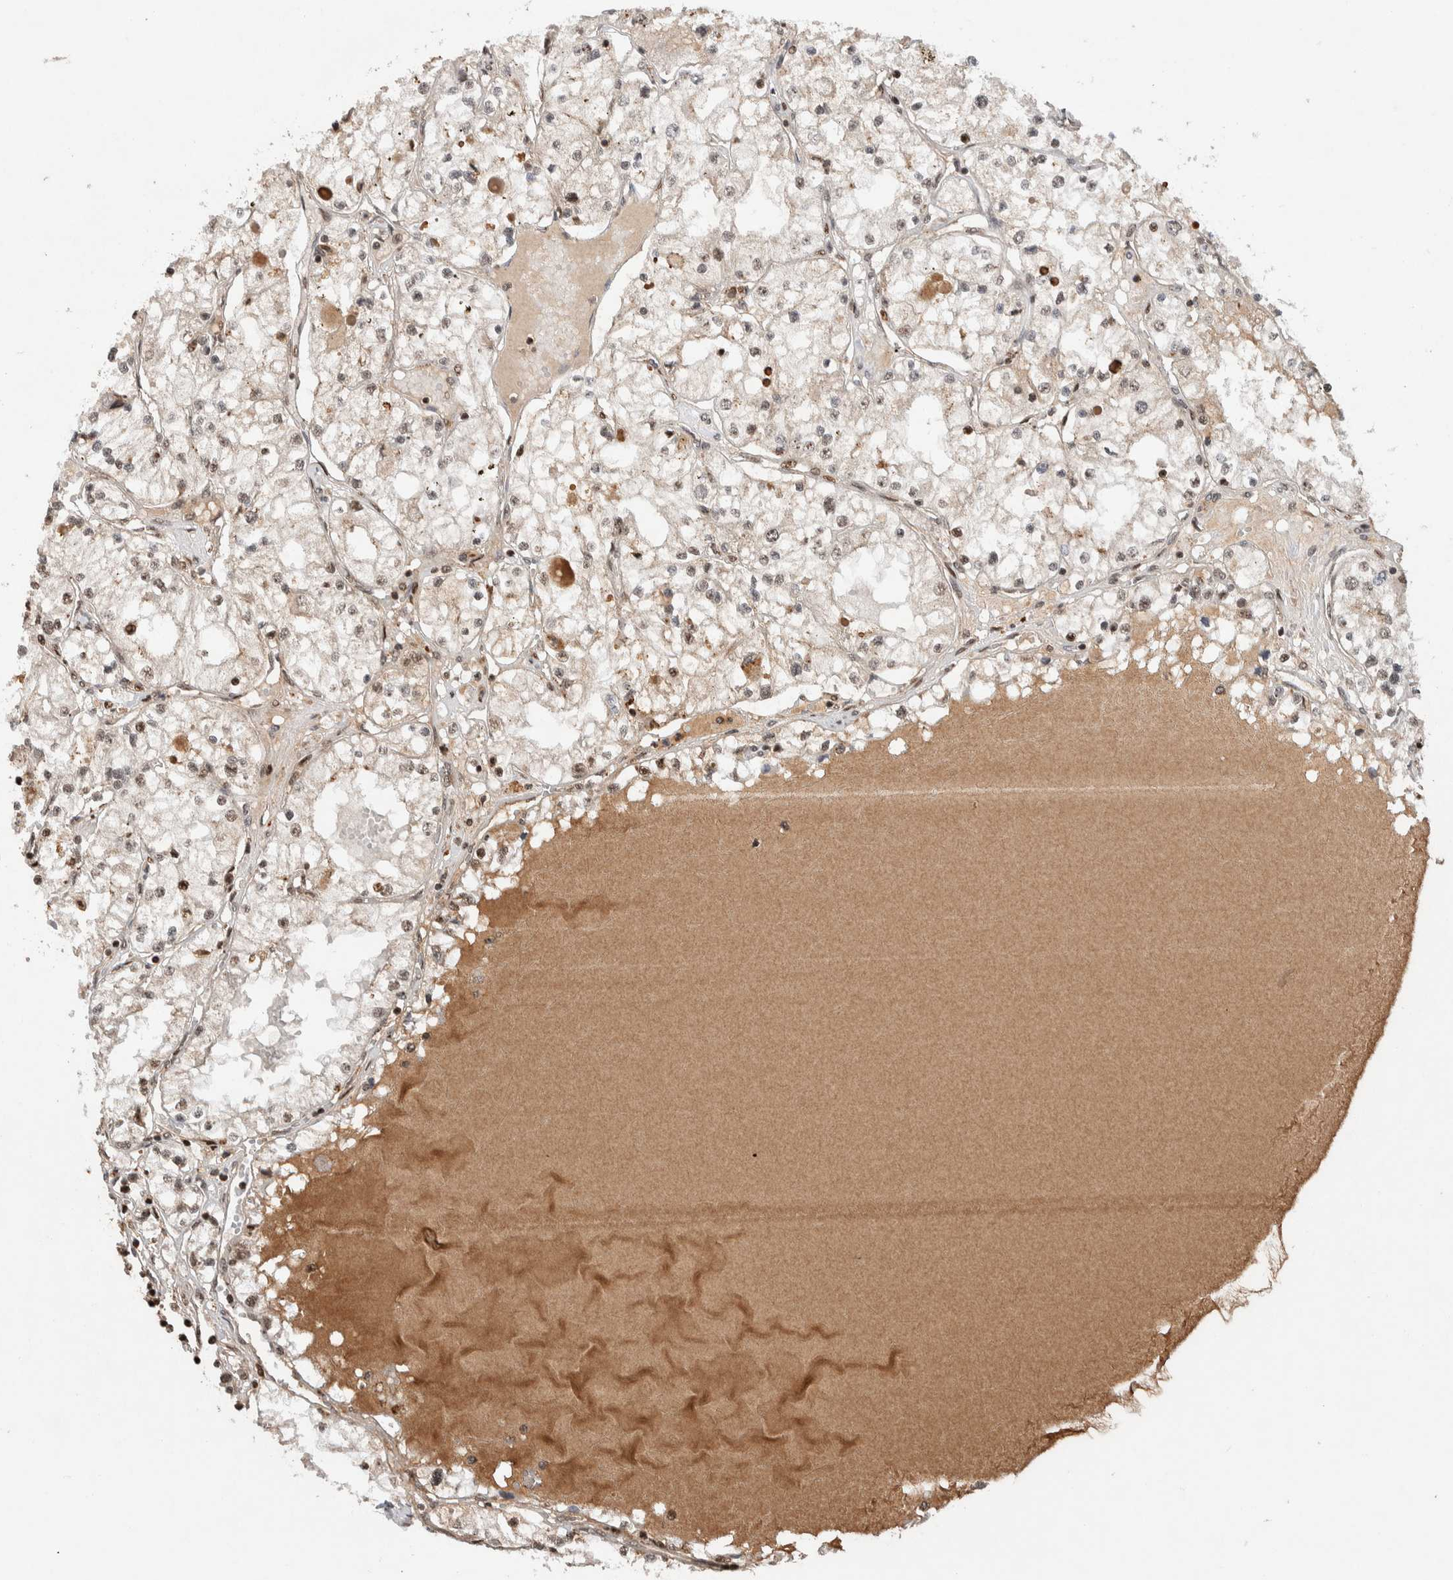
{"staining": {"intensity": "weak", "quantity": "<25%", "location": "nuclear"}, "tissue": "renal cancer", "cell_type": "Tumor cells", "image_type": "cancer", "snomed": [{"axis": "morphology", "description": "Adenocarcinoma, NOS"}, {"axis": "topography", "description": "Kidney"}], "caption": "High magnification brightfield microscopy of renal cancer (adenocarcinoma) stained with DAB (3,3'-diaminobenzidine) (brown) and counterstained with hematoxylin (blue): tumor cells show no significant expression.", "gene": "ZNF521", "patient": {"sex": "male", "age": 68}}